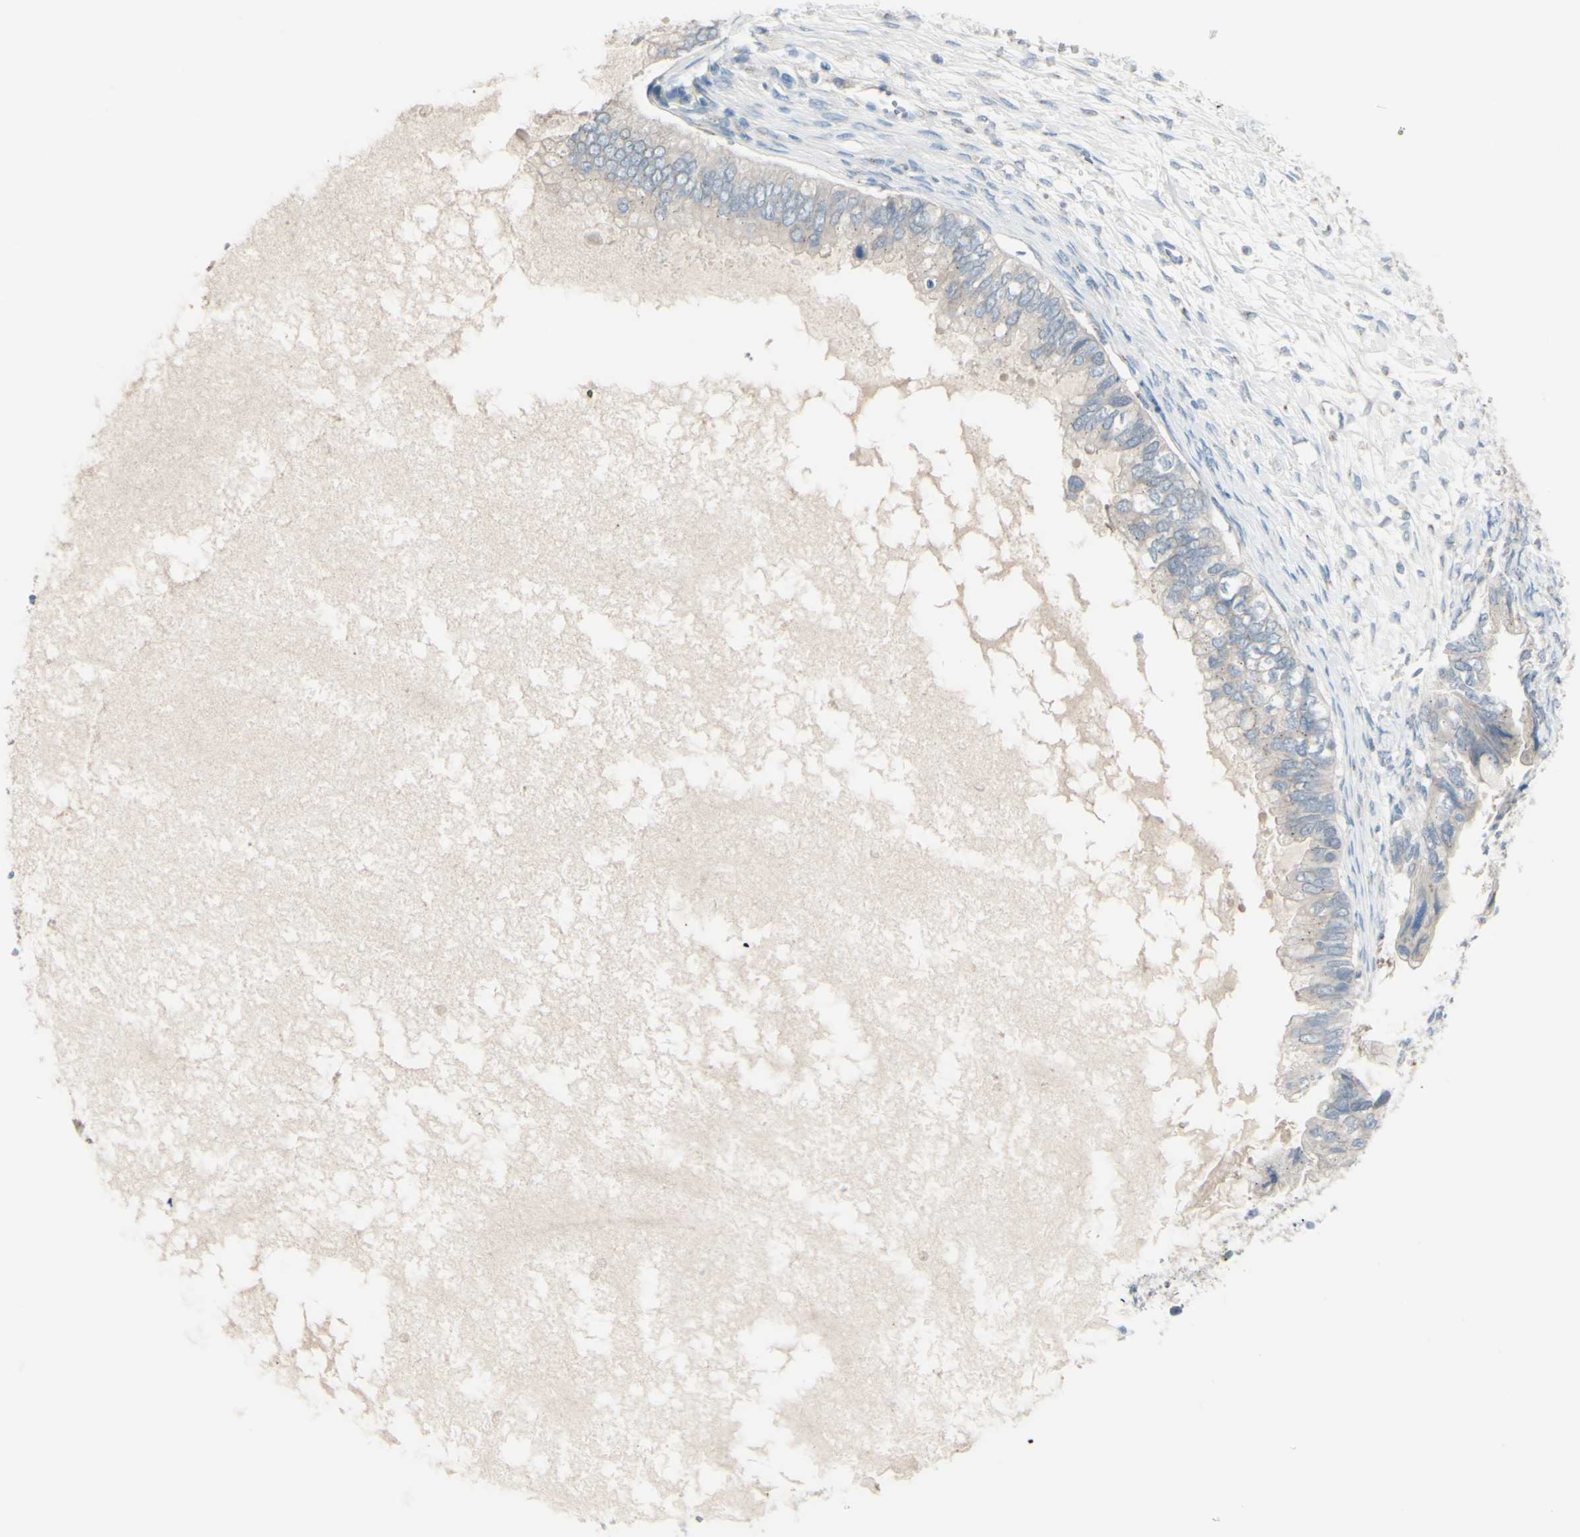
{"staining": {"intensity": "negative", "quantity": "none", "location": "none"}, "tissue": "ovarian cancer", "cell_type": "Tumor cells", "image_type": "cancer", "snomed": [{"axis": "morphology", "description": "Cystadenocarcinoma, mucinous, NOS"}, {"axis": "topography", "description": "Ovary"}], "caption": "High power microscopy image of an immunohistochemistry (IHC) micrograph of mucinous cystadenocarcinoma (ovarian), revealing no significant staining in tumor cells.", "gene": "B4GALT1", "patient": {"sex": "female", "age": 80}}